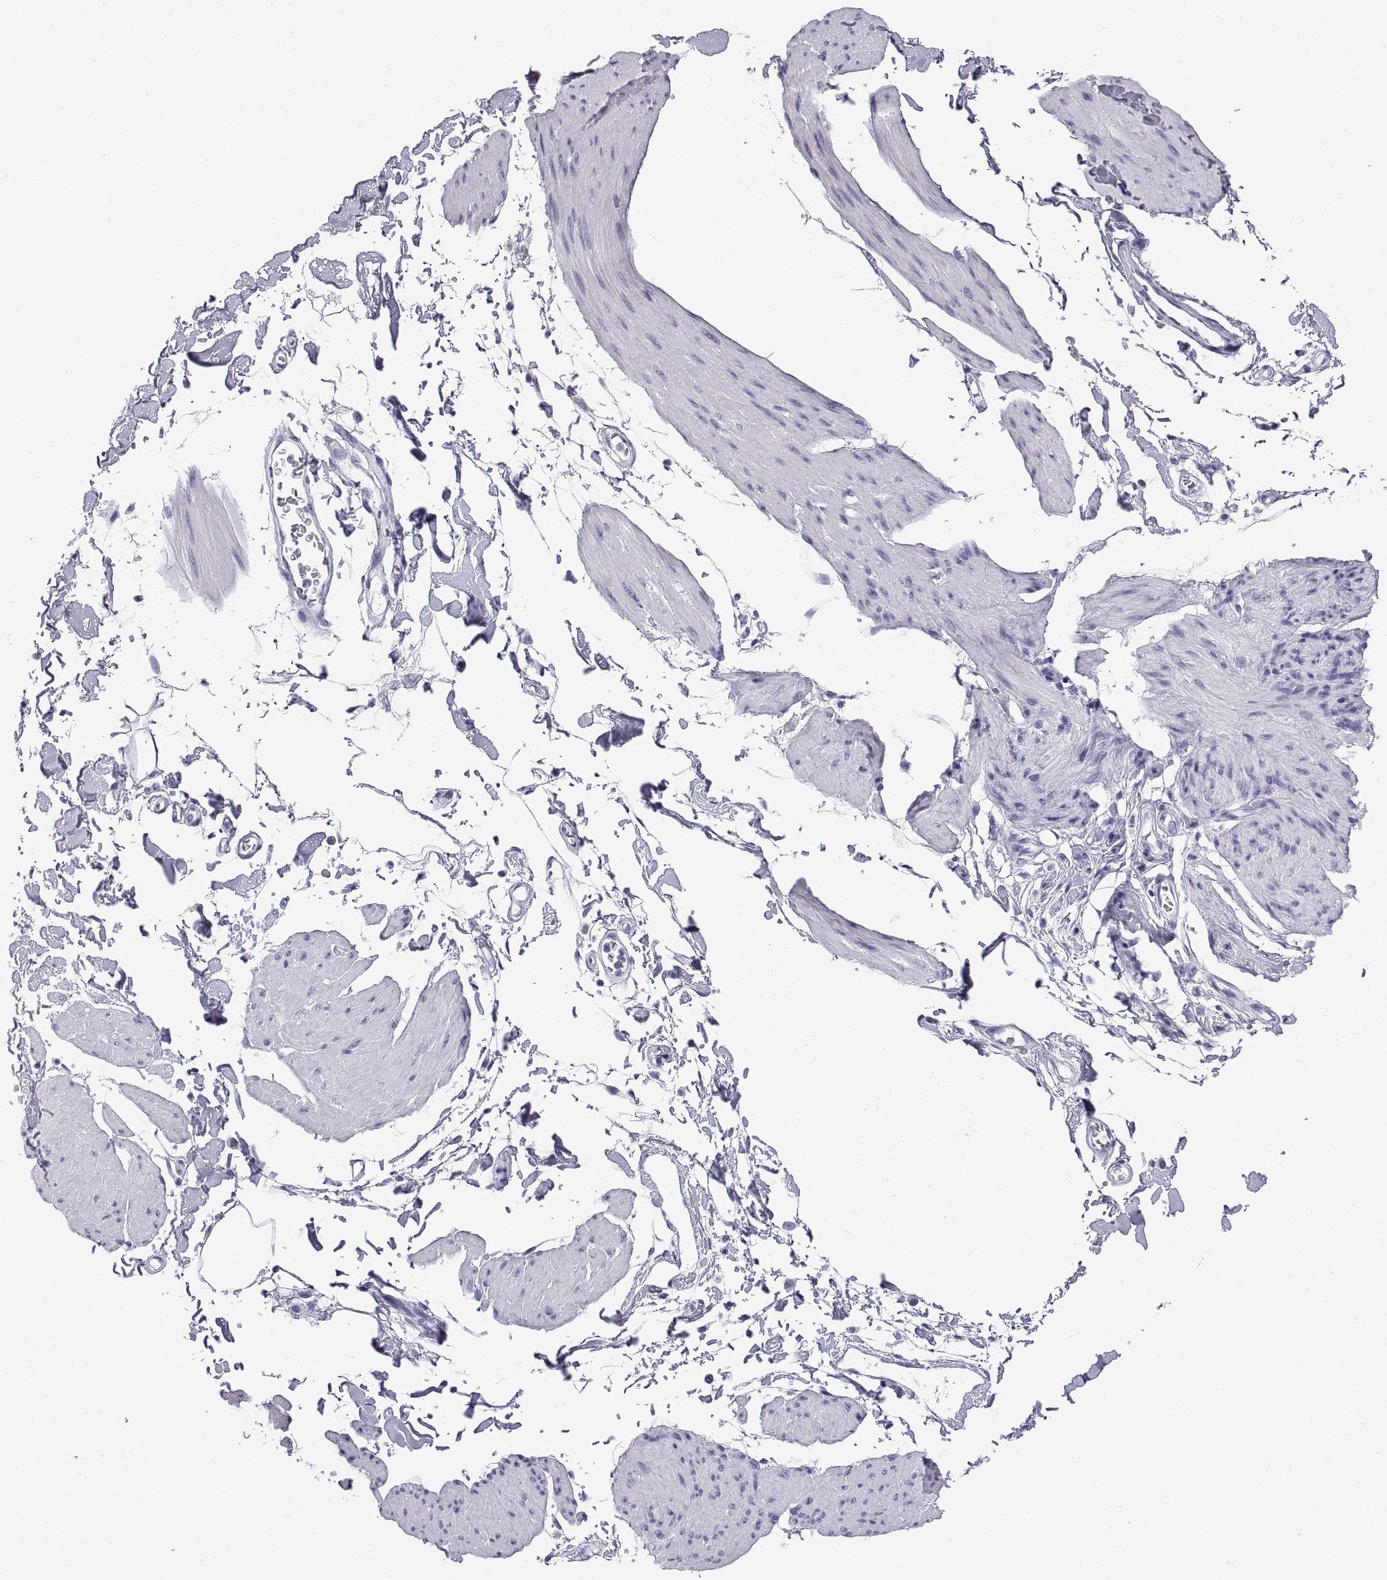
{"staining": {"intensity": "negative", "quantity": "none", "location": "none"}, "tissue": "smooth muscle", "cell_type": "Smooth muscle cells", "image_type": "normal", "snomed": [{"axis": "morphology", "description": "Normal tissue, NOS"}, {"axis": "topography", "description": "Adipose tissue"}, {"axis": "topography", "description": "Smooth muscle"}, {"axis": "topography", "description": "Peripheral nerve tissue"}], "caption": "Immunohistochemical staining of unremarkable human smooth muscle shows no significant staining in smooth muscle cells.", "gene": "CRISP1", "patient": {"sex": "male", "age": 83}}